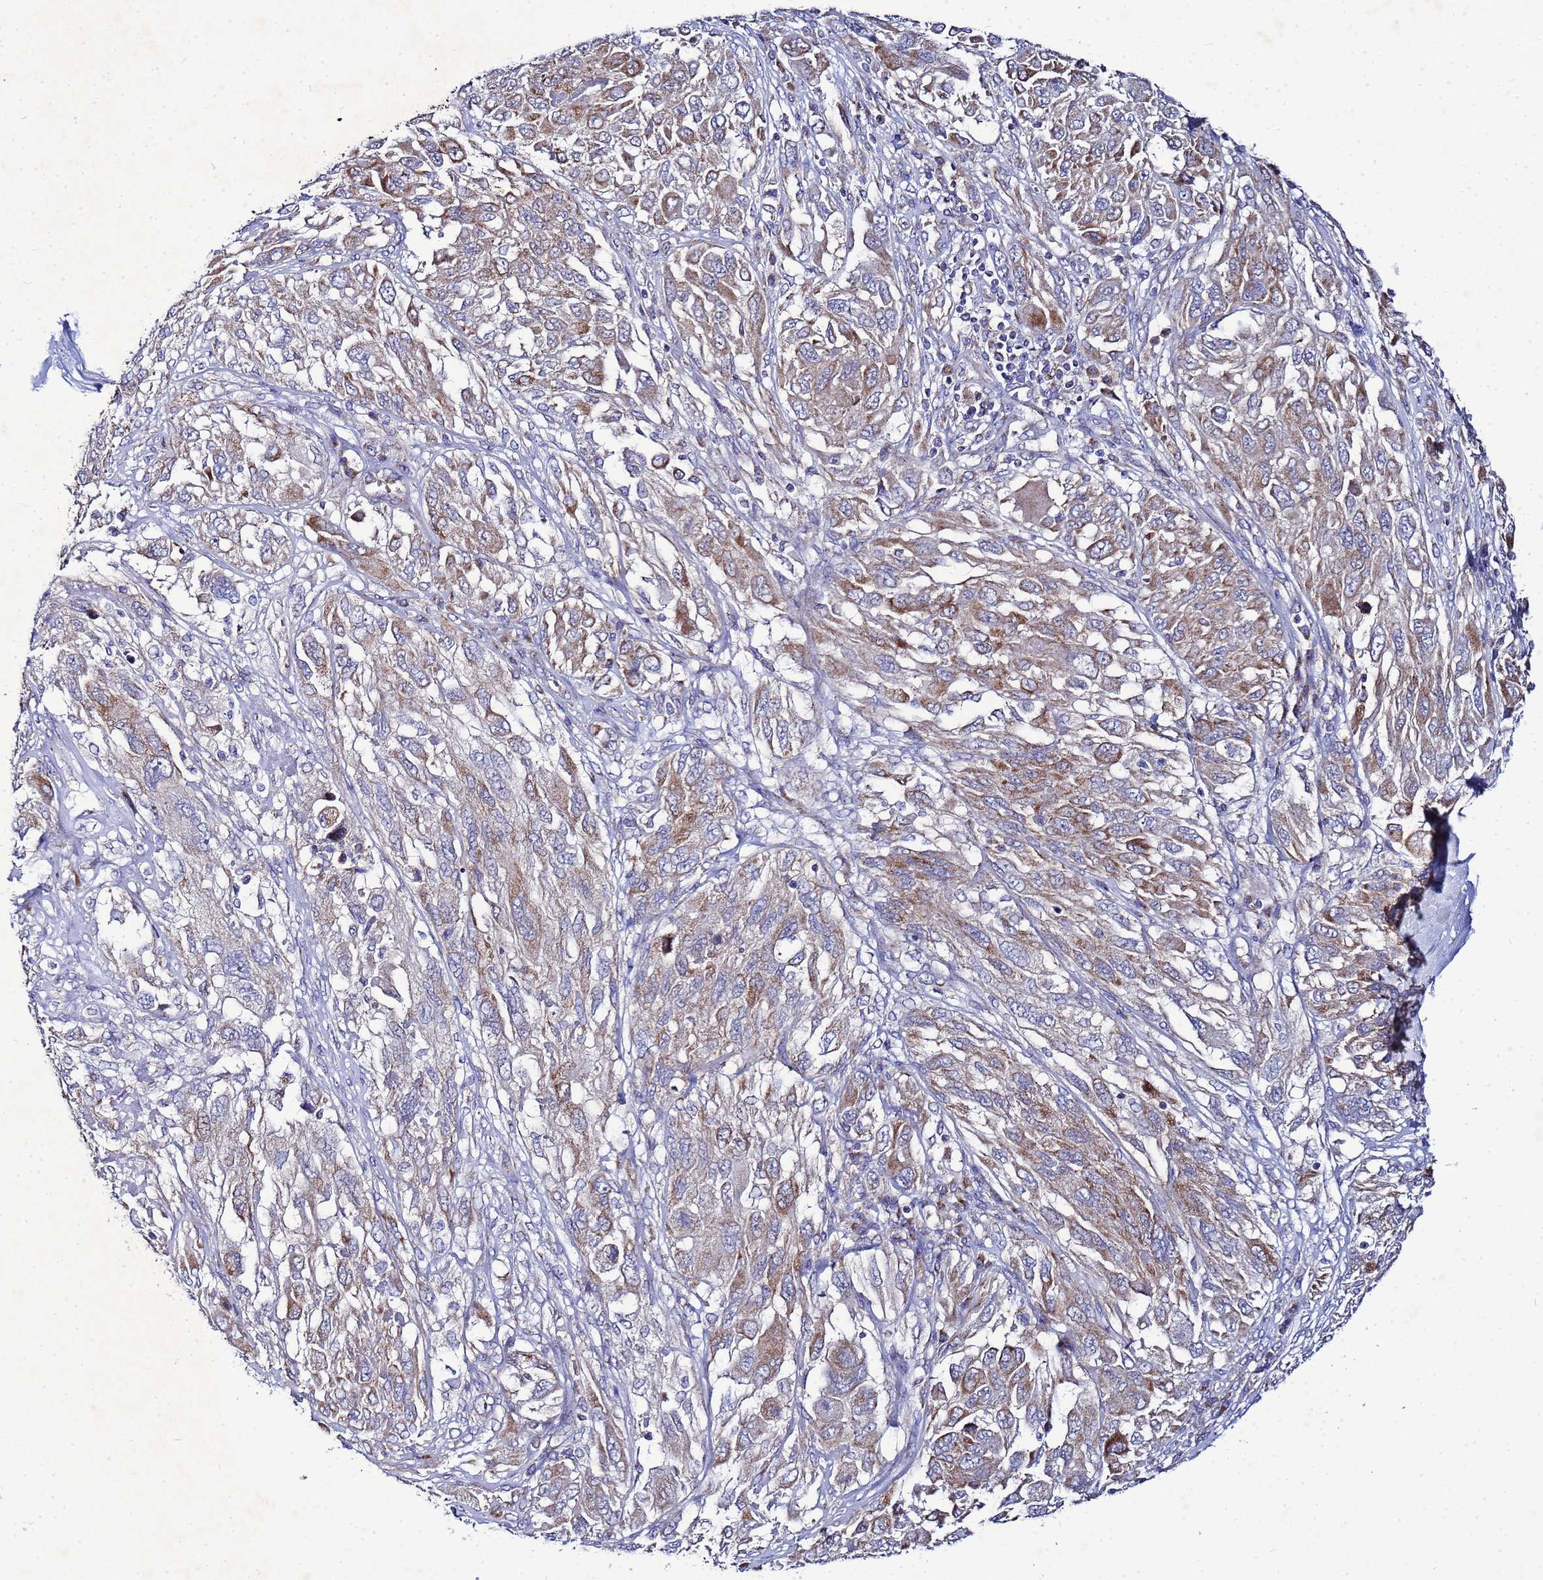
{"staining": {"intensity": "moderate", "quantity": ">75%", "location": "cytoplasmic/membranous"}, "tissue": "melanoma", "cell_type": "Tumor cells", "image_type": "cancer", "snomed": [{"axis": "morphology", "description": "Malignant melanoma, NOS"}, {"axis": "topography", "description": "Skin"}], "caption": "A high-resolution micrograph shows immunohistochemistry (IHC) staining of melanoma, which shows moderate cytoplasmic/membranous positivity in approximately >75% of tumor cells.", "gene": "FAHD2A", "patient": {"sex": "female", "age": 91}}